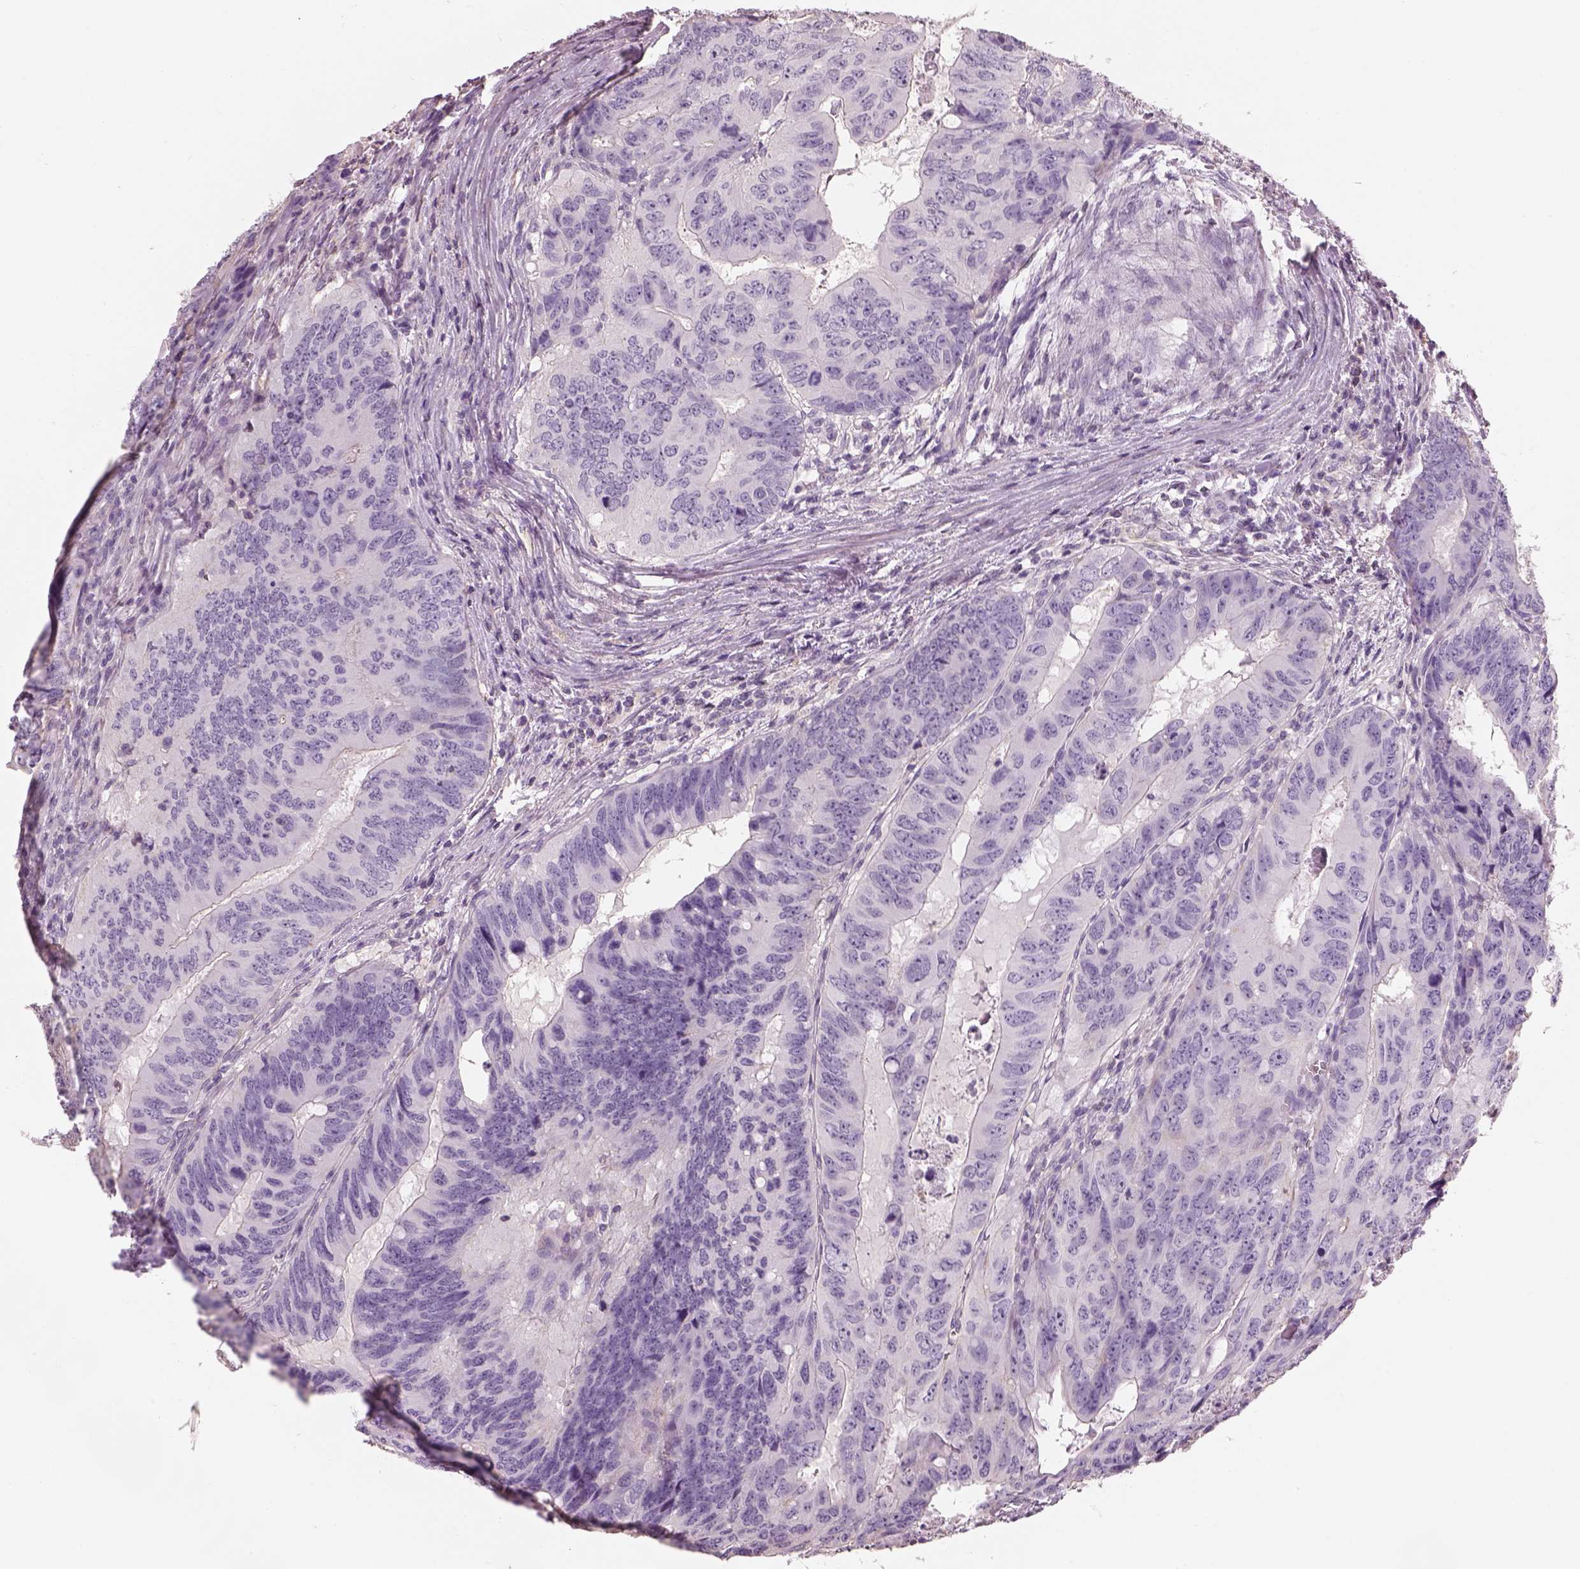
{"staining": {"intensity": "negative", "quantity": "none", "location": "none"}, "tissue": "colorectal cancer", "cell_type": "Tumor cells", "image_type": "cancer", "snomed": [{"axis": "morphology", "description": "Adenocarcinoma, NOS"}, {"axis": "topography", "description": "Colon"}], "caption": "High magnification brightfield microscopy of colorectal cancer stained with DAB (3,3'-diaminobenzidine) (brown) and counterstained with hematoxylin (blue): tumor cells show no significant expression.", "gene": "OTUD6A", "patient": {"sex": "male", "age": 79}}